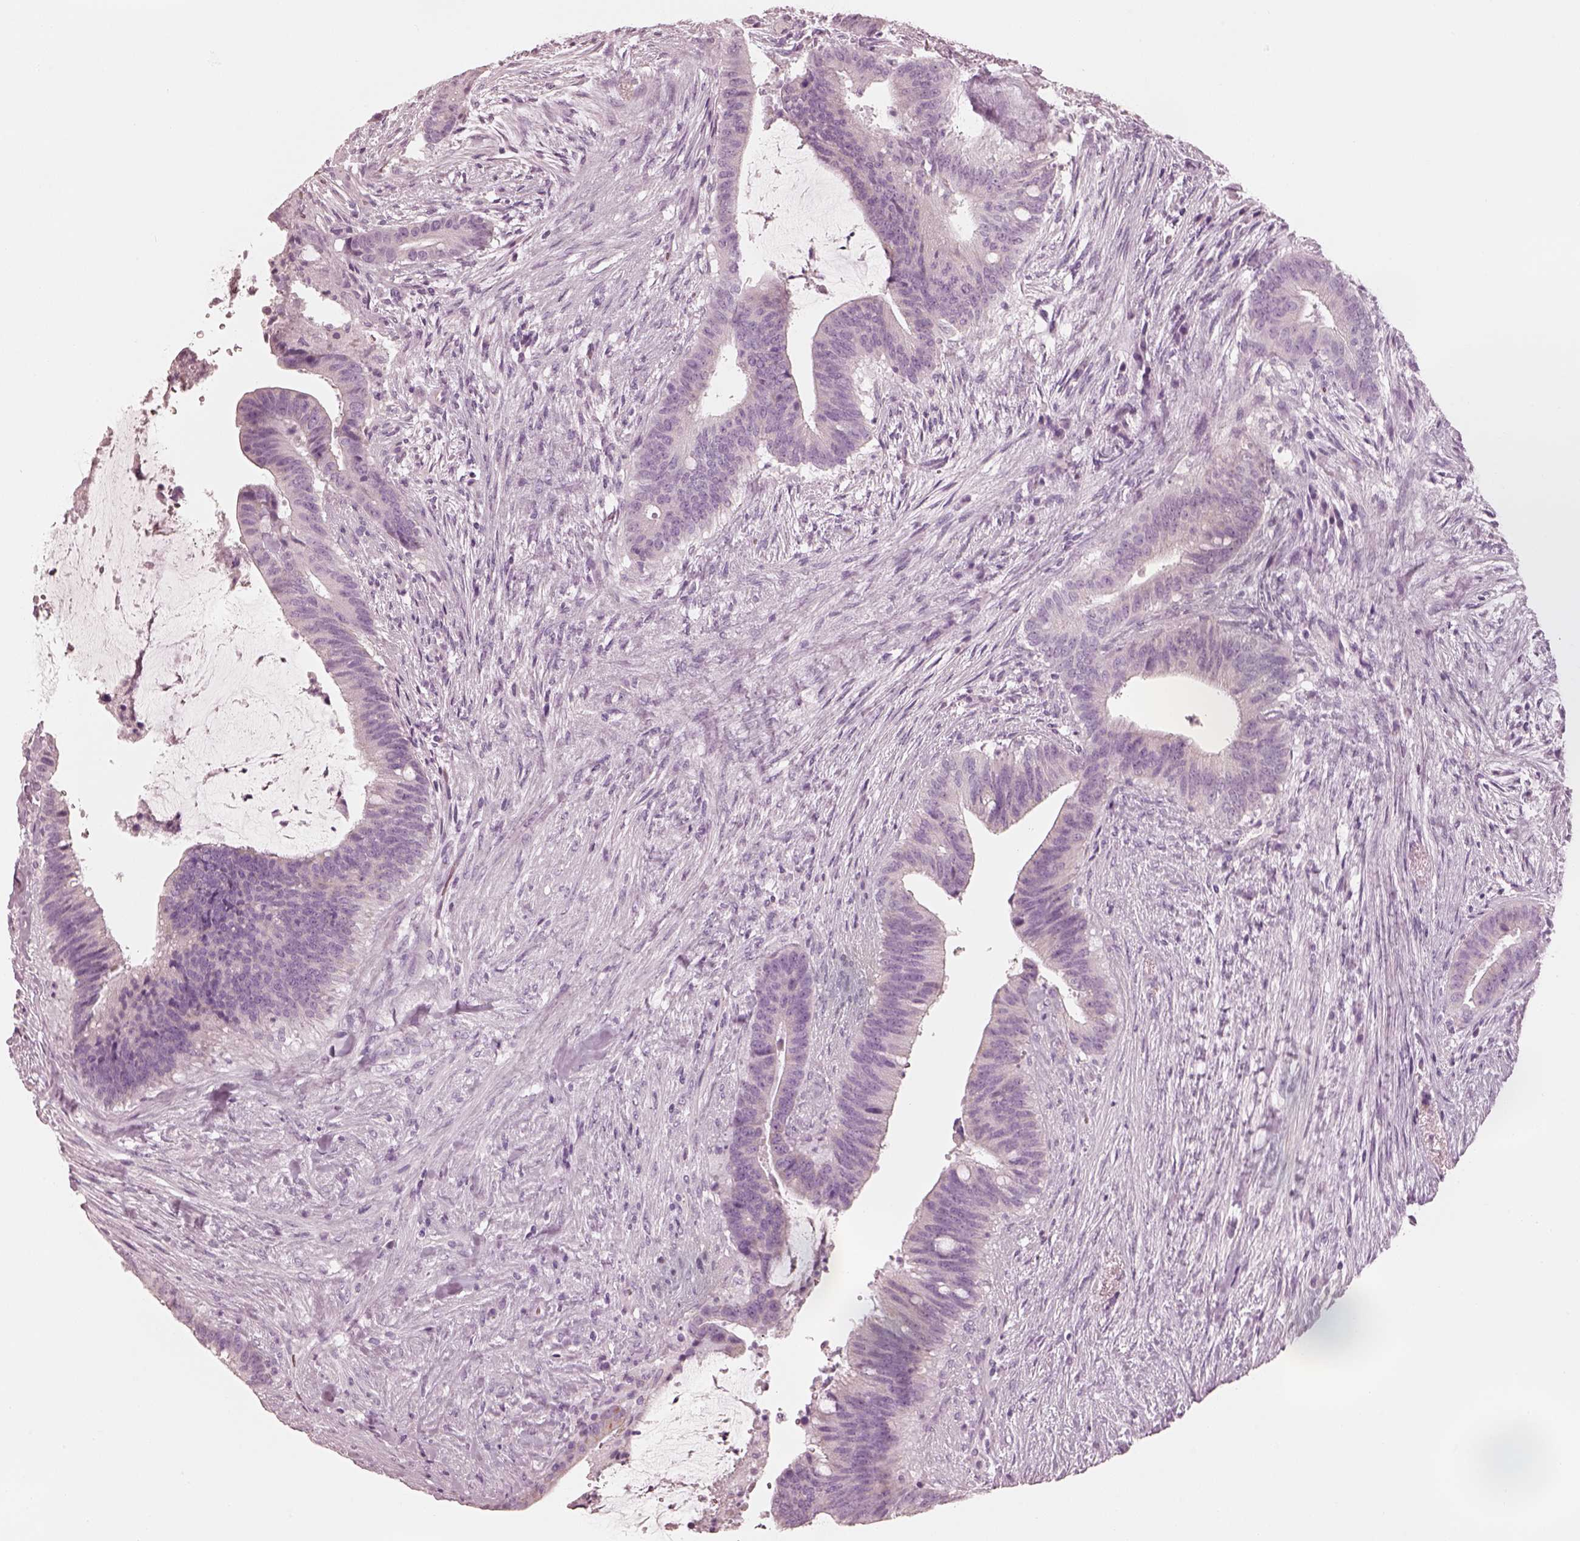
{"staining": {"intensity": "negative", "quantity": "none", "location": "none"}, "tissue": "colorectal cancer", "cell_type": "Tumor cells", "image_type": "cancer", "snomed": [{"axis": "morphology", "description": "Adenocarcinoma, NOS"}, {"axis": "topography", "description": "Colon"}], "caption": "DAB (3,3'-diaminobenzidine) immunohistochemical staining of colorectal cancer (adenocarcinoma) displays no significant positivity in tumor cells.", "gene": "R3HDML", "patient": {"sex": "female", "age": 43}}